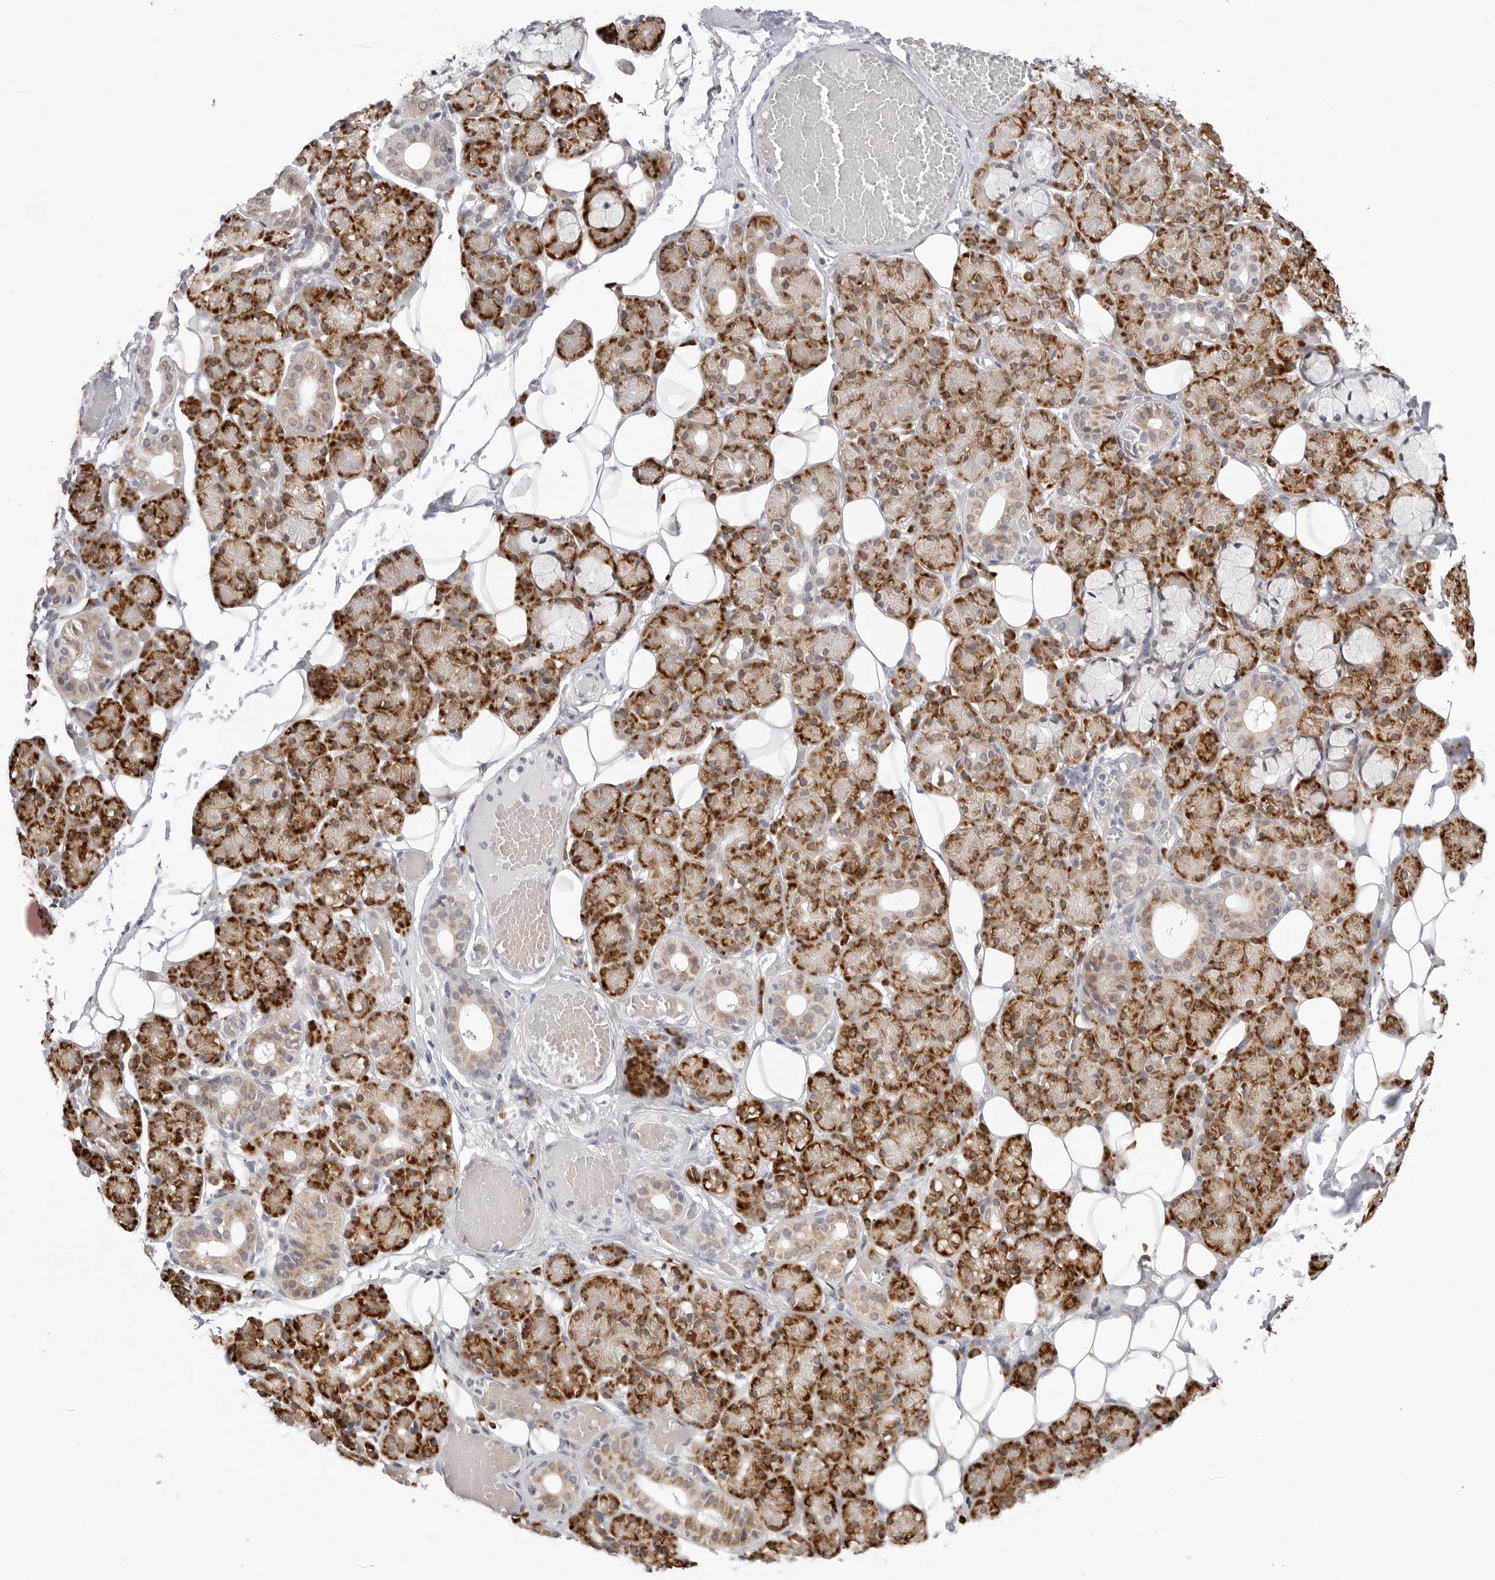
{"staining": {"intensity": "strong", "quantity": "25%-75%", "location": "cytoplasmic/membranous"}, "tissue": "salivary gland", "cell_type": "Glandular cells", "image_type": "normal", "snomed": [{"axis": "morphology", "description": "Normal tissue, NOS"}, {"axis": "topography", "description": "Salivary gland"}], "caption": "Benign salivary gland shows strong cytoplasmic/membranous expression in approximately 25%-75% of glandular cells.", "gene": "RPN1", "patient": {"sex": "male", "age": 63}}